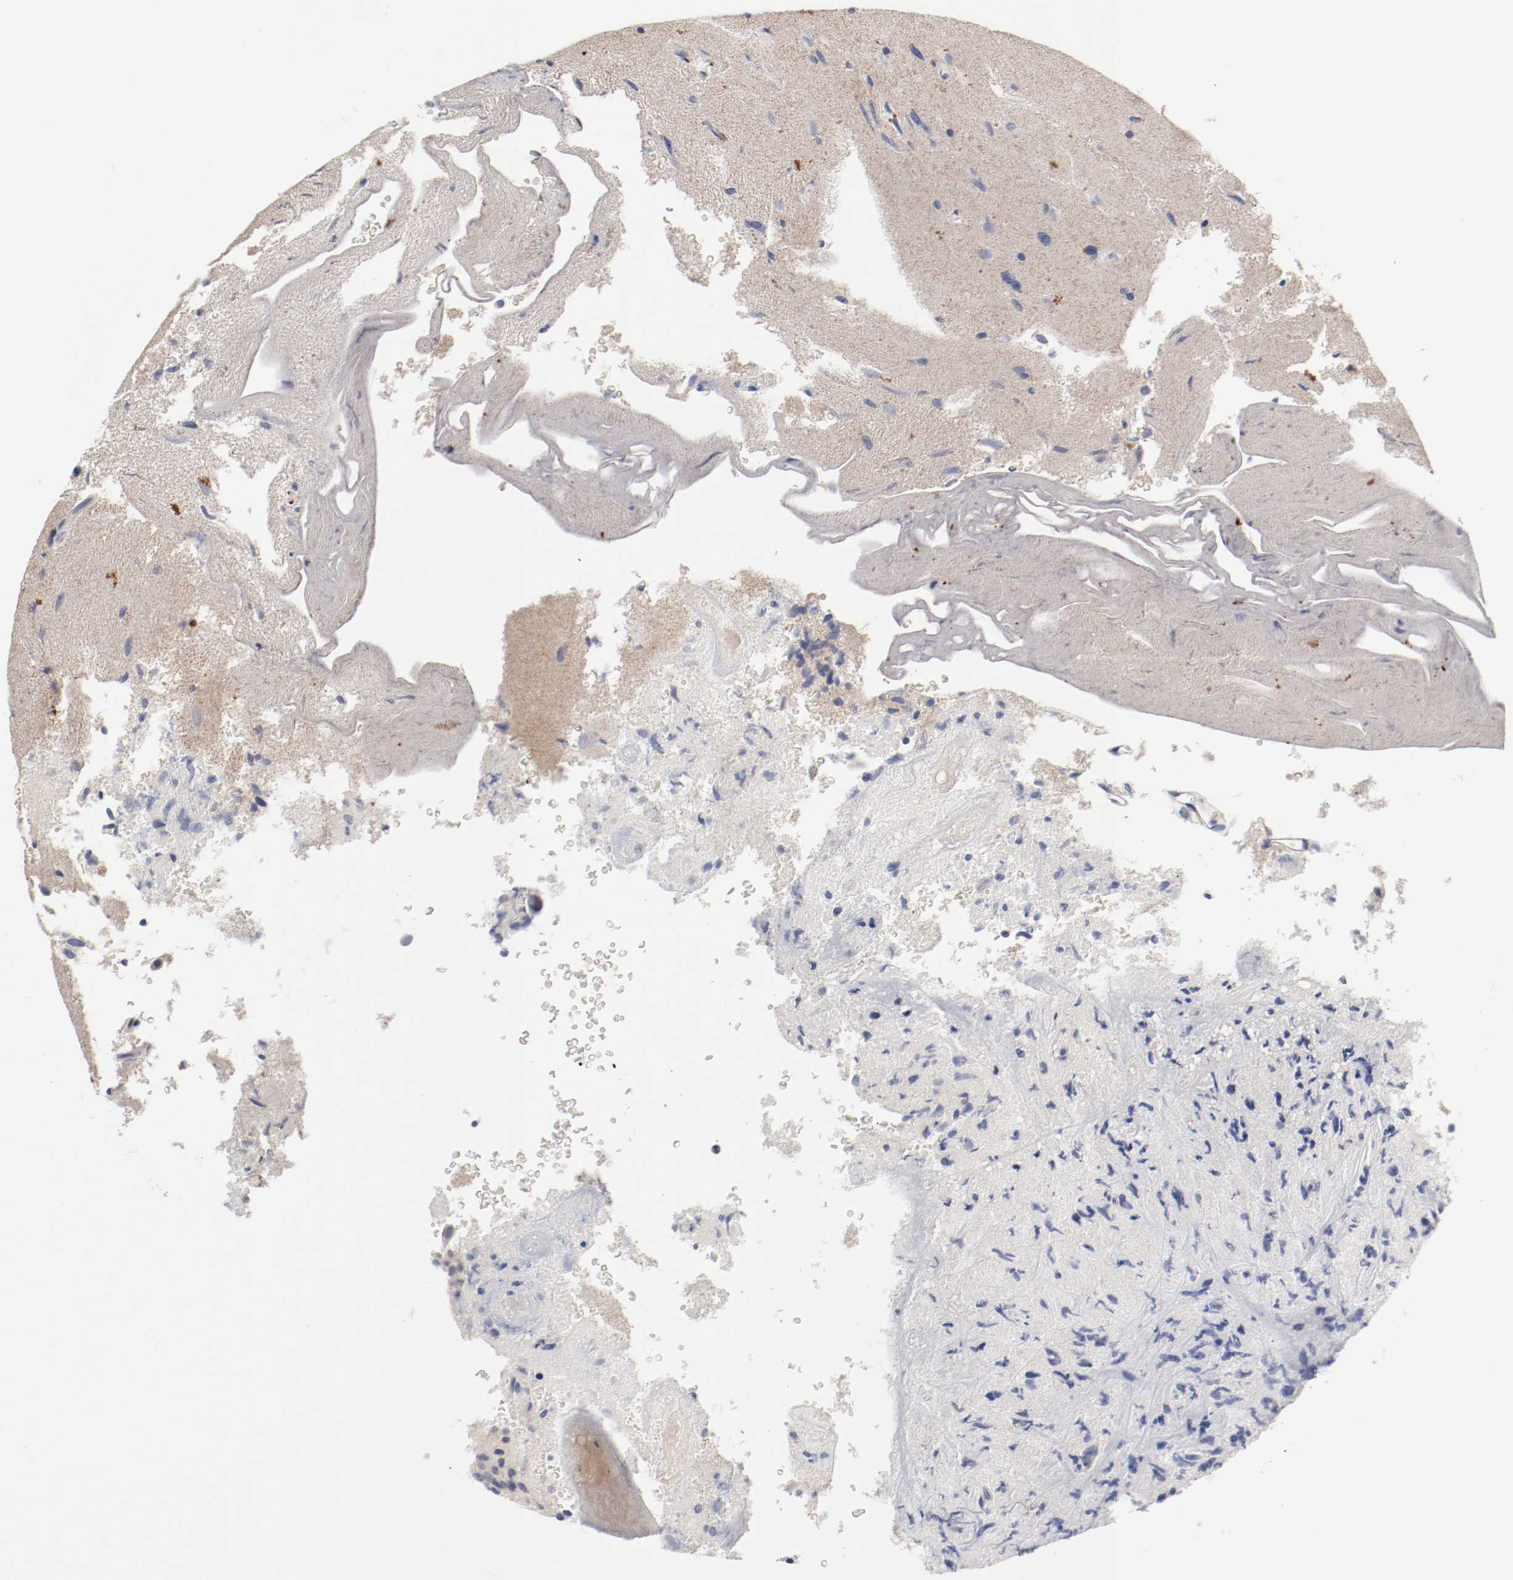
{"staining": {"intensity": "negative", "quantity": "none", "location": "none"}, "tissue": "glioma", "cell_type": "Tumor cells", "image_type": "cancer", "snomed": [{"axis": "morphology", "description": "Normal tissue, NOS"}, {"axis": "morphology", "description": "Glioma, malignant, High grade"}, {"axis": "topography", "description": "Cerebral cortex"}], "caption": "Glioma was stained to show a protein in brown. There is no significant positivity in tumor cells.", "gene": "CBL", "patient": {"sex": "male", "age": 75}}